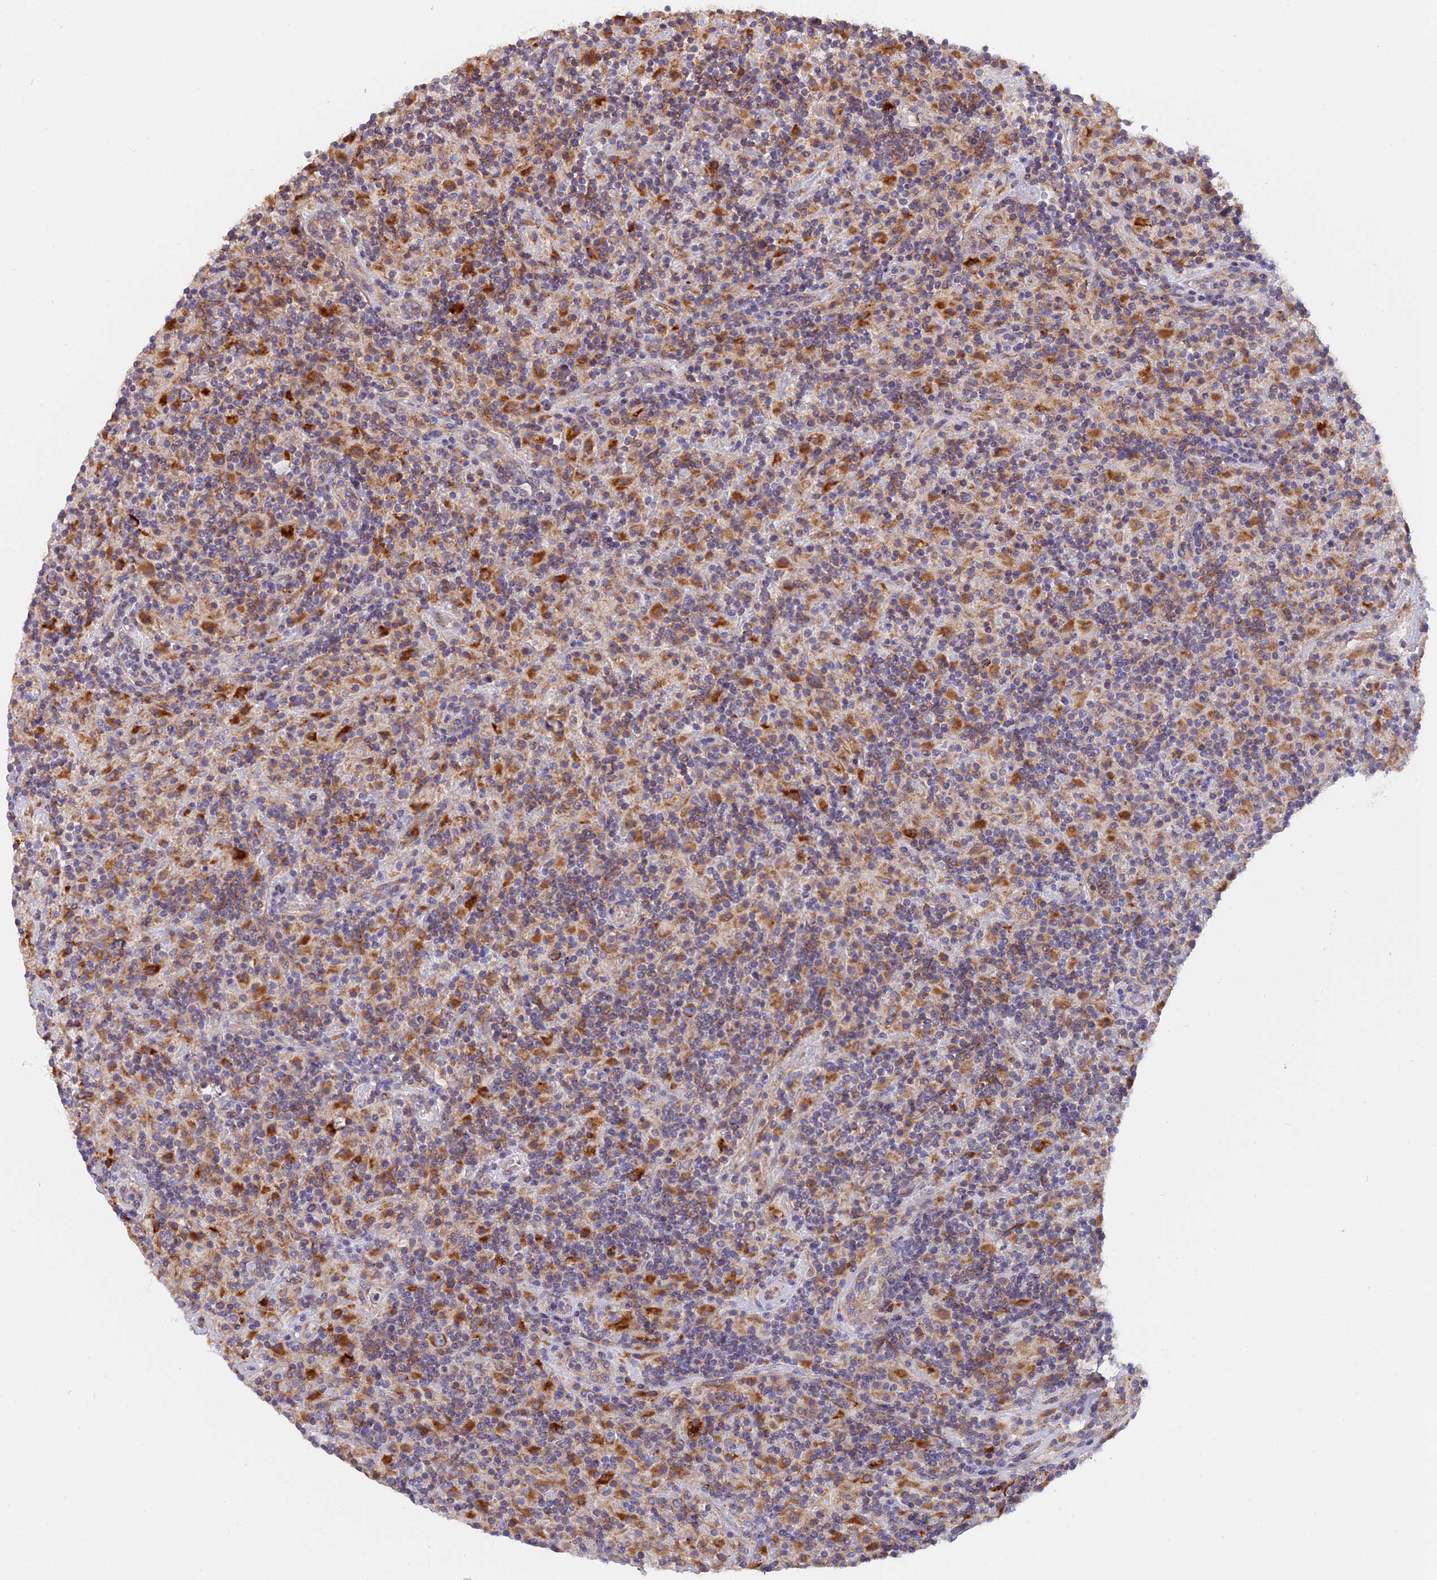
{"staining": {"intensity": "moderate", "quantity": ">75%", "location": "cytoplasmic/membranous"}, "tissue": "lymphoma", "cell_type": "Tumor cells", "image_type": "cancer", "snomed": [{"axis": "morphology", "description": "Hodgkin's disease, NOS"}, {"axis": "topography", "description": "Lymph node"}], "caption": "The photomicrograph shows immunohistochemical staining of Hodgkin's disease. There is moderate cytoplasmic/membranous expression is appreciated in approximately >75% of tumor cells.", "gene": "TBC1D20", "patient": {"sex": "male", "age": 70}}